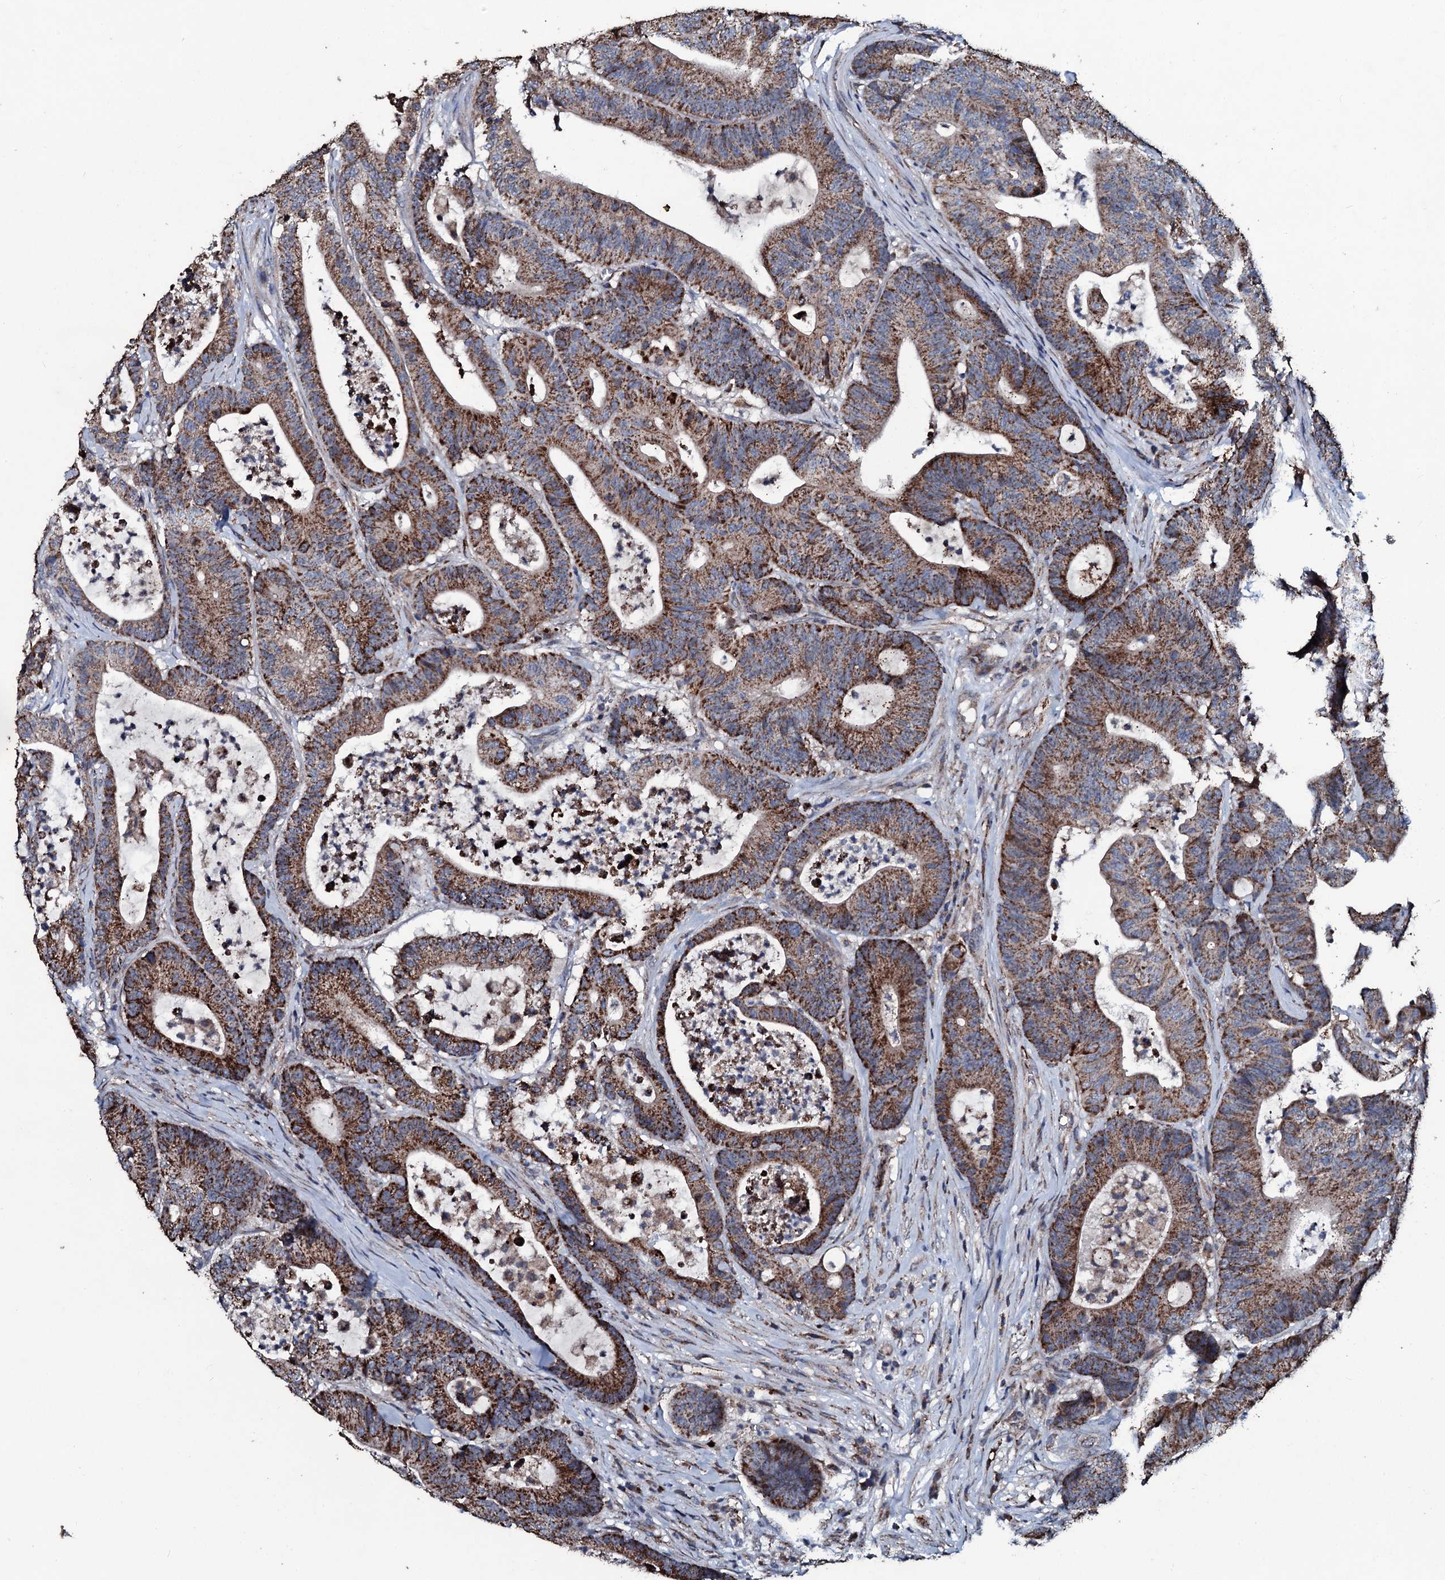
{"staining": {"intensity": "moderate", "quantity": ">75%", "location": "cytoplasmic/membranous"}, "tissue": "colorectal cancer", "cell_type": "Tumor cells", "image_type": "cancer", "snomed": [{"axis": "morphology", "description": "Adenocarcinoma, NOS"}, {"axis": "topography", "description": "Colon"}], "caption": "Adenocarcinoma (colorectal) was stained to show a protein in brown. There is medium levels of moderate cytoplasmic/membranous expression in about >75% of tumor cells.", "gene": "DYNC2I2", "patient": {"sex": "female", "age": 84}}